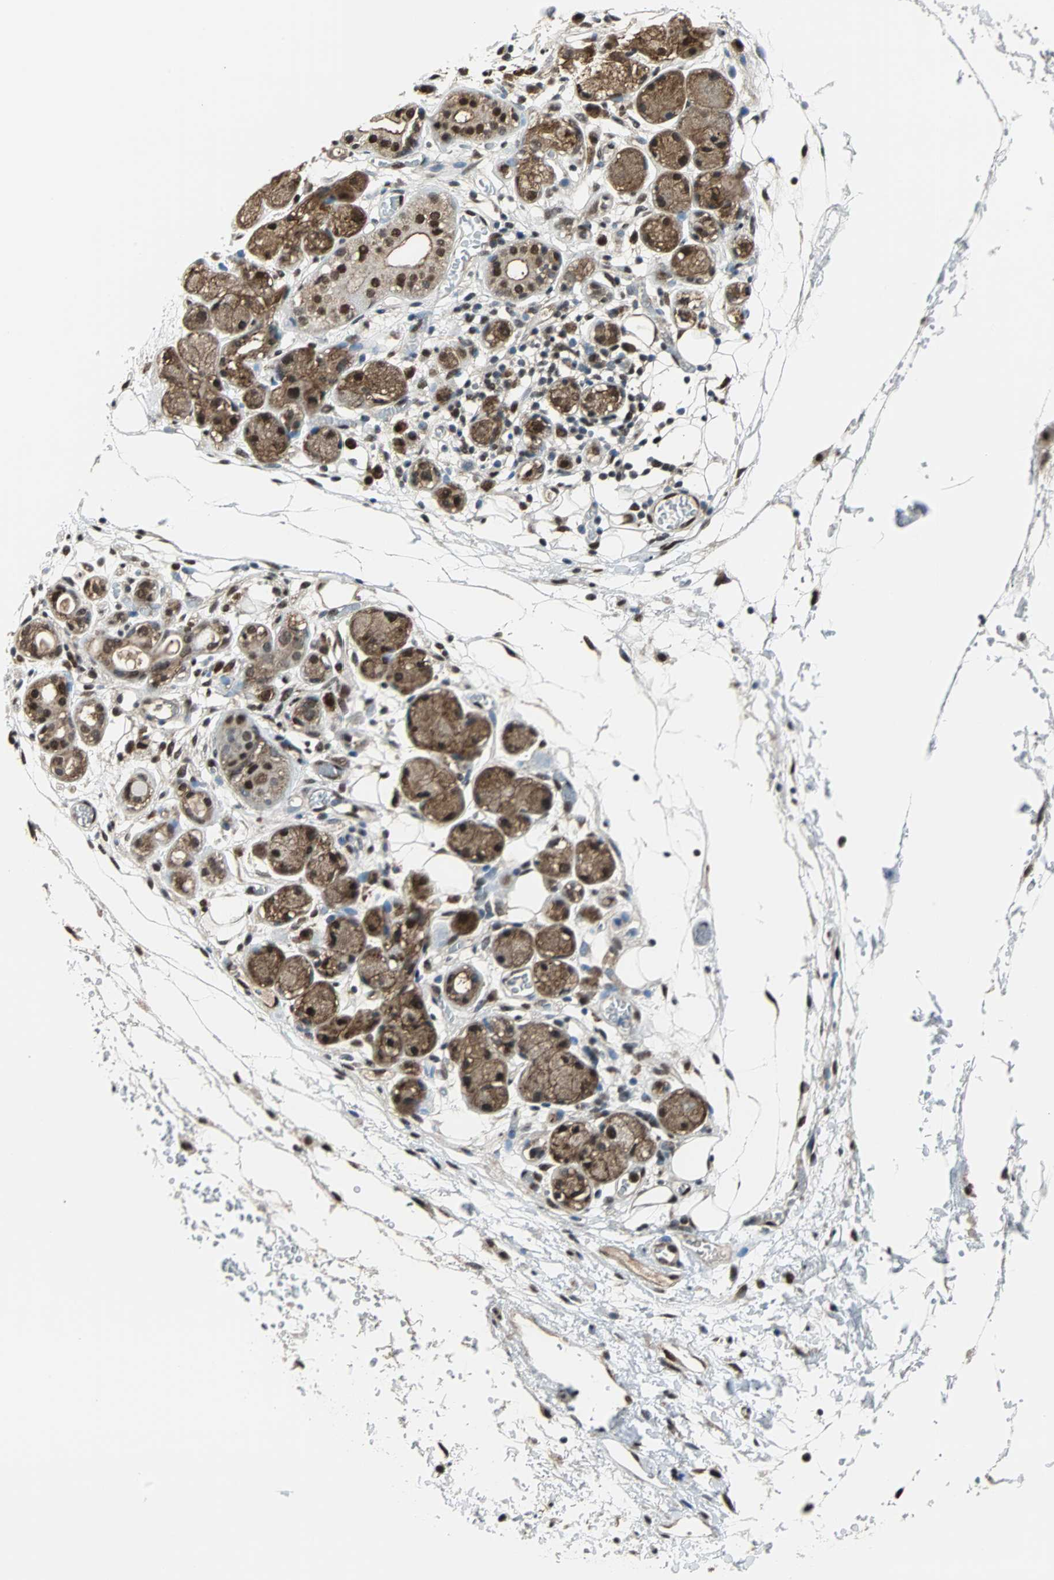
{"staining": {"intensity": "strong", "quantity": ">75%", "location": "cytoplasmic/membranous,nuclear"}, "tissue": "adipose tissue", "cell_type": "Adipocytes", "image_type": "normal", "snomed": [{"axis": "morphology", "description": "Normal tissue, NOS"}, {"axis": "morphology", "description": "Inflammation, NOS"}, {"axis": "topography", "description": "Vascular tissue"}, {"axis": "topography", "description": "Salivary gland"}], "caption": "This photomicrograph reveals immunohistochemistry (IHC) staining of benign adipose tissue, with high strong cytoplasmic/membranous,nuclear staining in about >75% of adipocytes.", "gene": "VCP", "patient": {"sex": "female", "age": 75}}